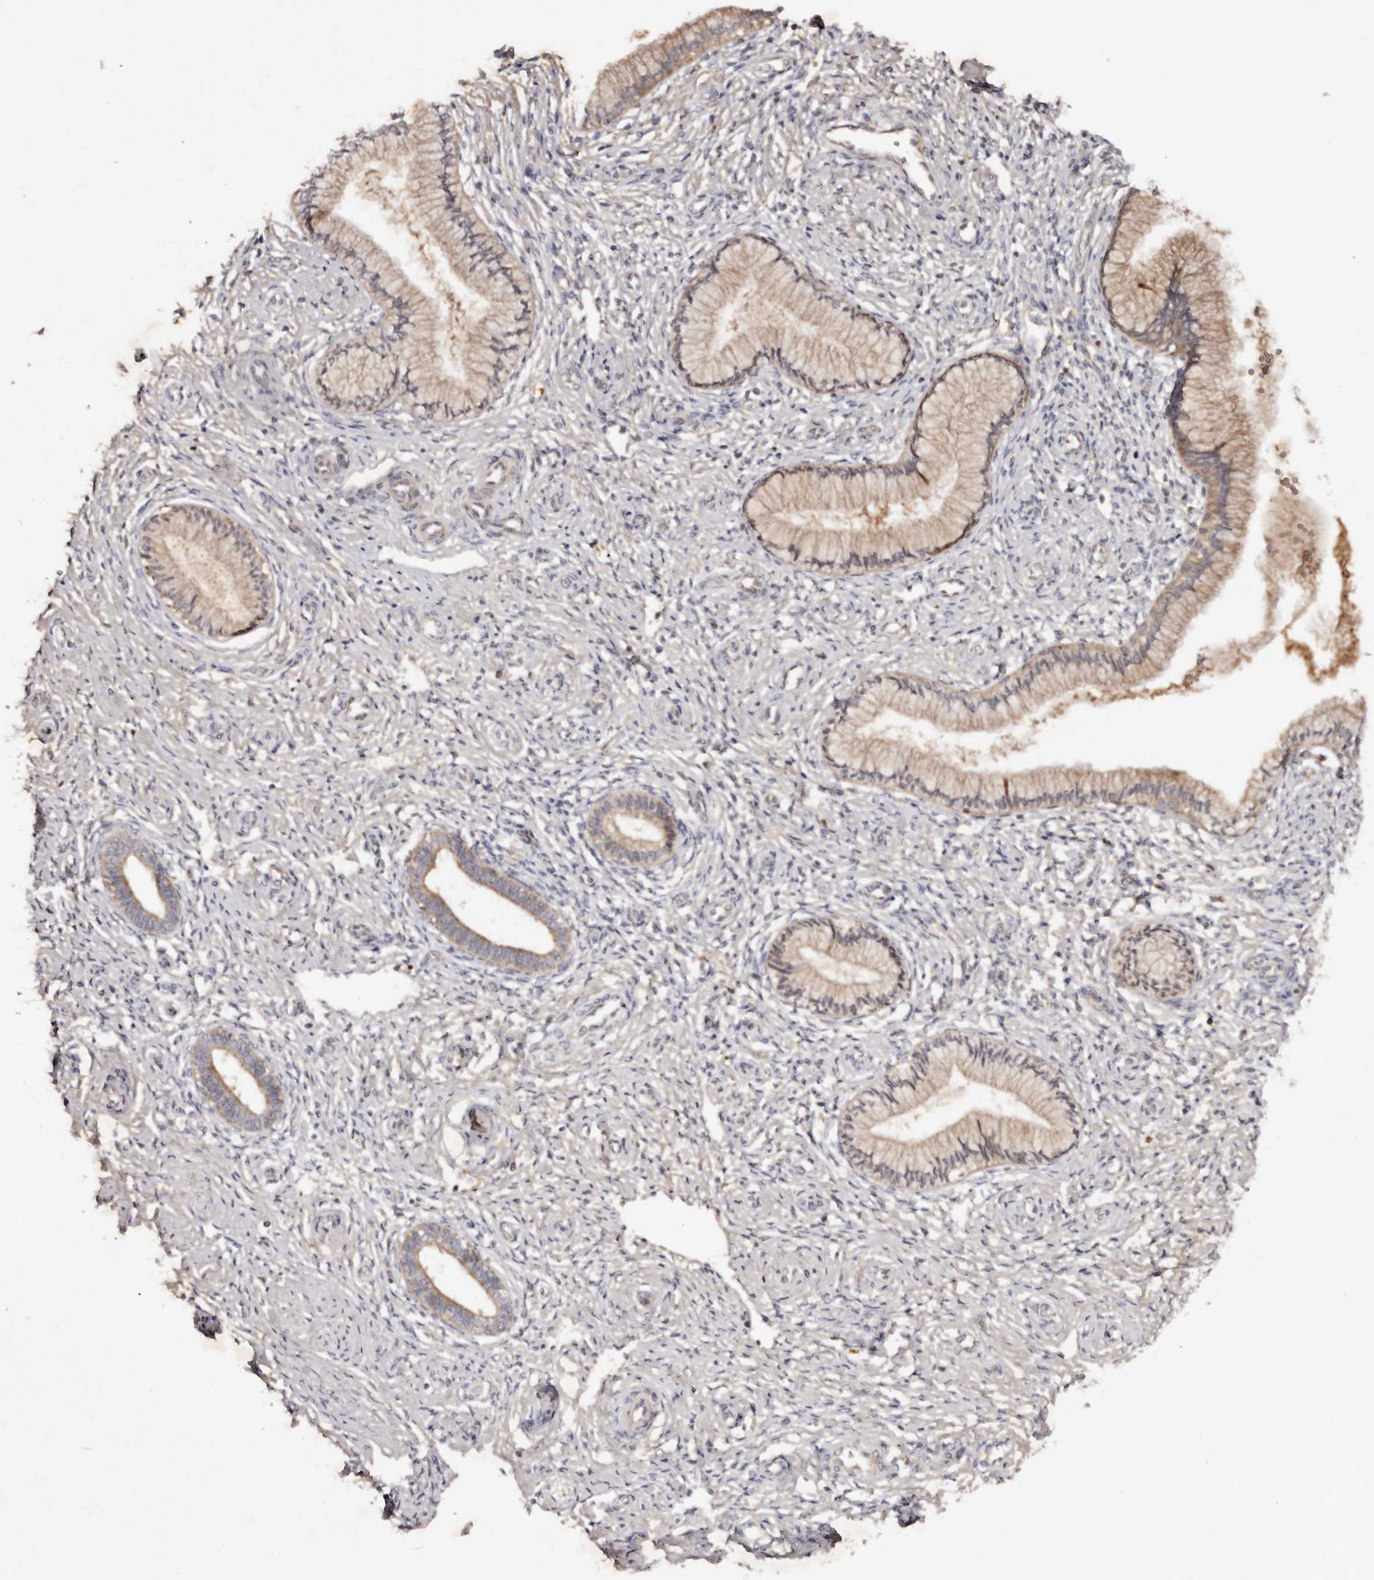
{"staining": {"intensity": "moderate", "quantity": ">75%", "location": "cytoplasmic/membranous"}, "tissue": "cervix", "cell_type": "Glandular cells", "image_type": "normal", "snomed": [{"axis": "morphology", "description": "Normal tissue, NOS"}, {"axis": "topography", "description": "Cervix"}], "caption": "DAB immunohistochemical staining of benign cervix demonstrates moderate cytoplasmic/membranous protein expression in approximately >75% of glandular cells.", "gene": "PKIB", "patient": {"sex": "female", "age": 27}}